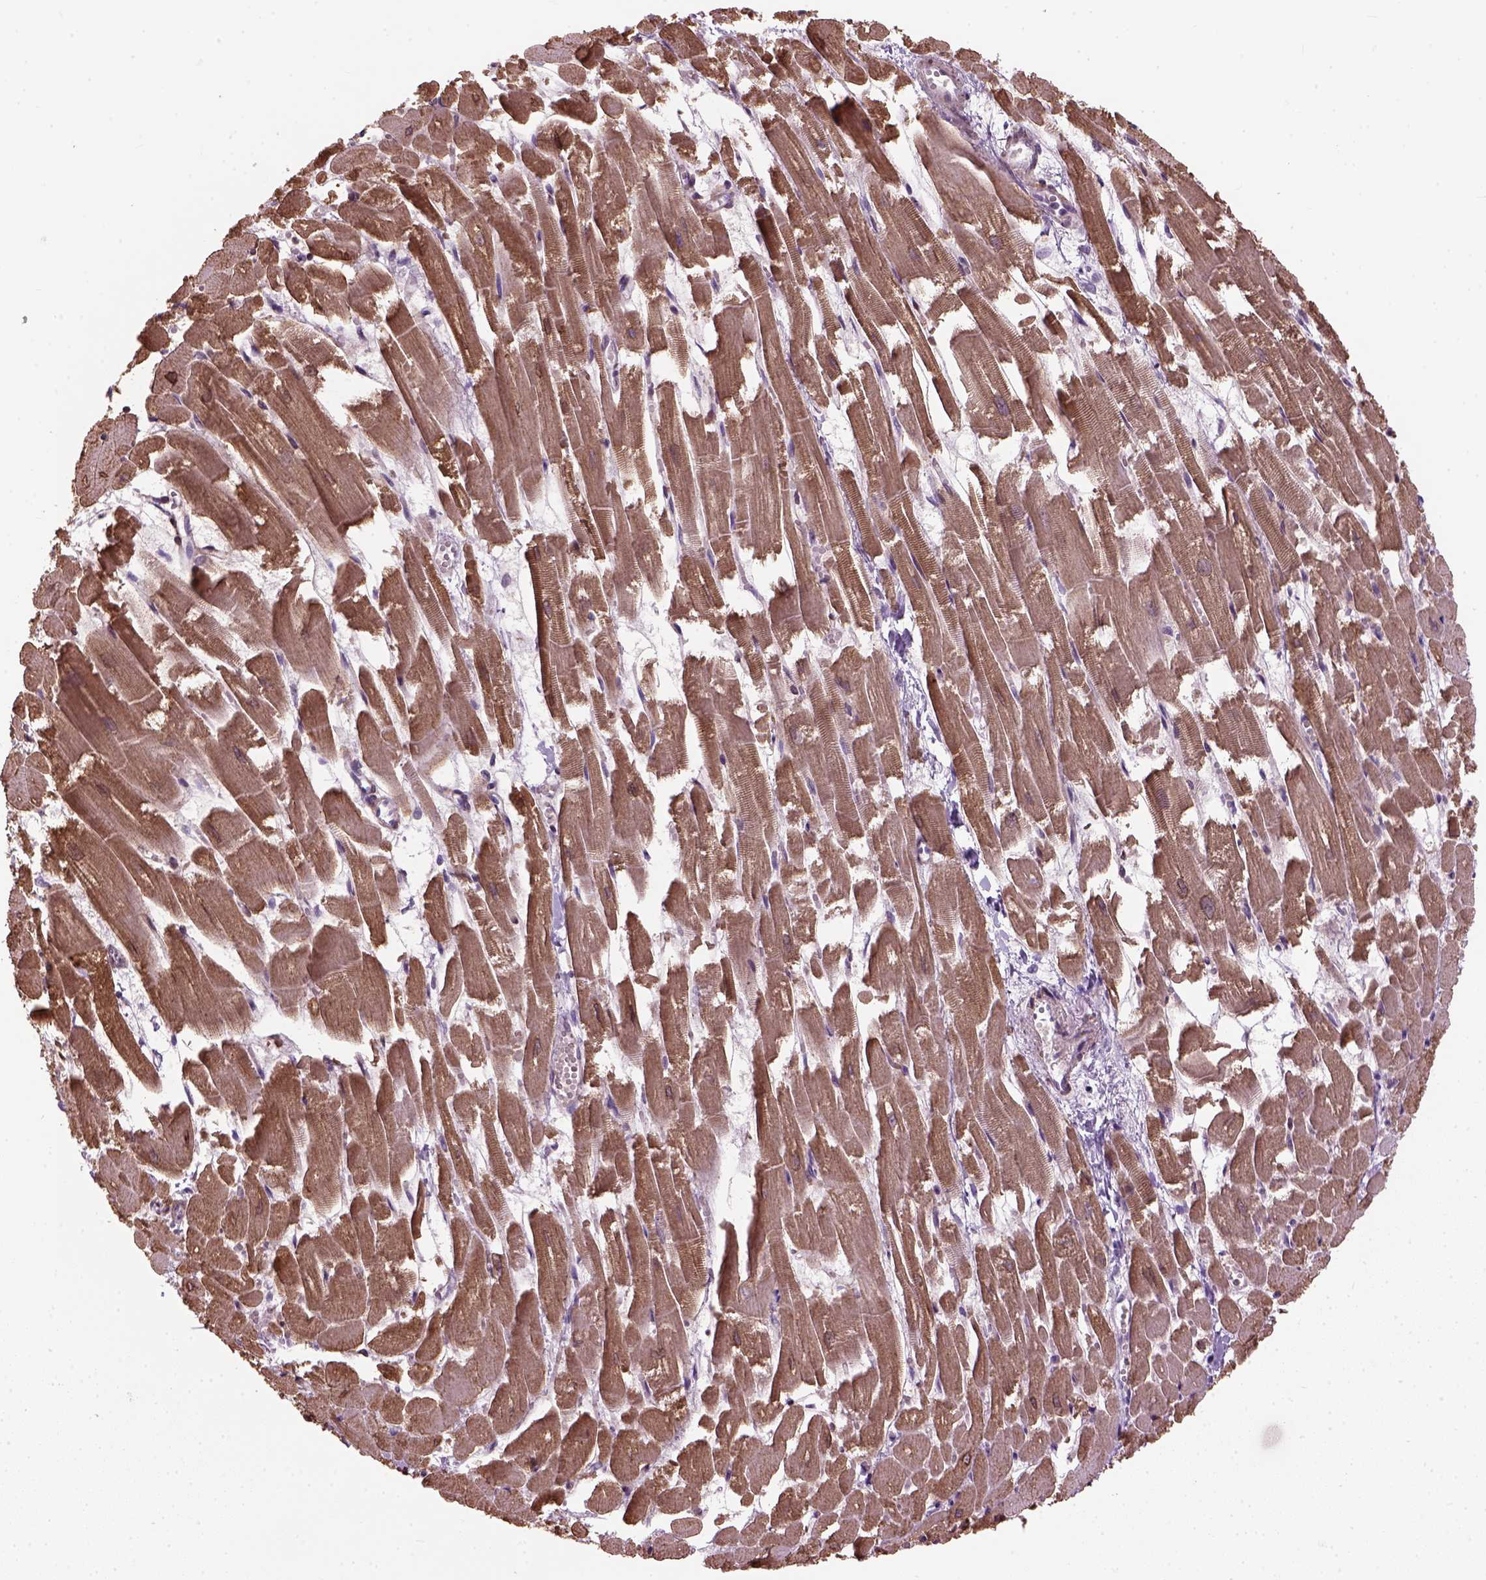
{"staining": {"intensity": "moderate", "quantity": ">75%", "location": "cytoplasmic/membranous"}, "tissue": "heart muscle", "cell_type": "Cardiomyocytes", "image_type": "normal", "snomed": [{"axis": "morphology", "description": "Normal tissue, NOS"}, {"axis": "topography", "description": "Heart"}], "caption": "Immunohistochemical staining of normal human heart muscle shows medium levels of moderate cytoplasmic/membranous expression in about >75% of cardiomyocytes. (Stains: DAB (3,3'-diaminobenzidine) in brown, nuclei in blue, Microscopy: brightfield microscopy at high magnification).", "gene": "XK", "patient": {"sex": "female", "age": 52}}